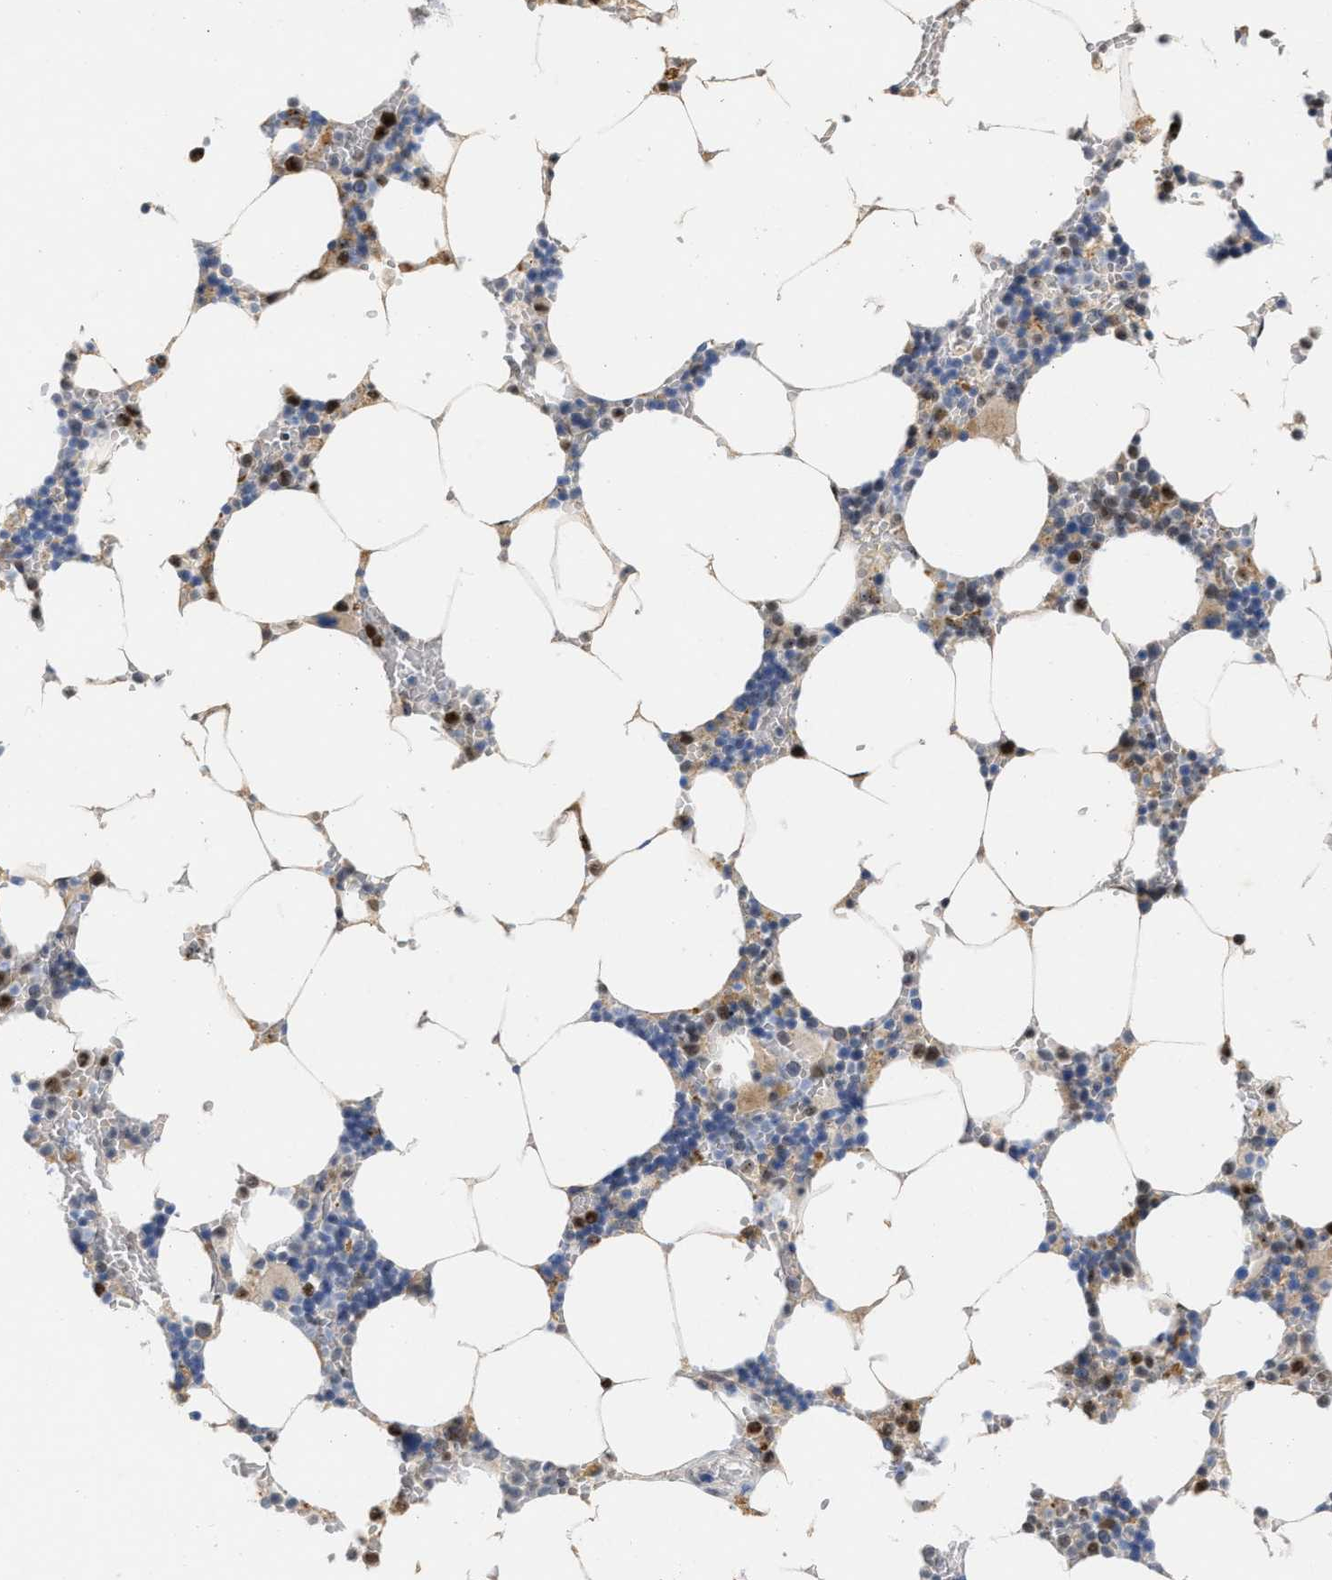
{"staining": {"intensity": "moderate", "quantity": "<25%", "location": "nuclear"}, "tissue": "bone marrow", "cell_type": "Hematopoietic cells", "image_type": "normal", "snomed": [{"axis": "morphology", "description": "Normal tissue, NOS"}, {"axis": "topography", "description": "Bone marrow"}], "caption": "Immunohistochemistry (IHC) (DAB (3,3'-diaminobenzidine)) staining of normal bone marrow displays moderate nuclear protein positivity in approximately <25% of hematopoietic cells. Nuclei are stained in blue.", "gene": "ELAC2", "patient": {"sex": "male", "age": 70}}